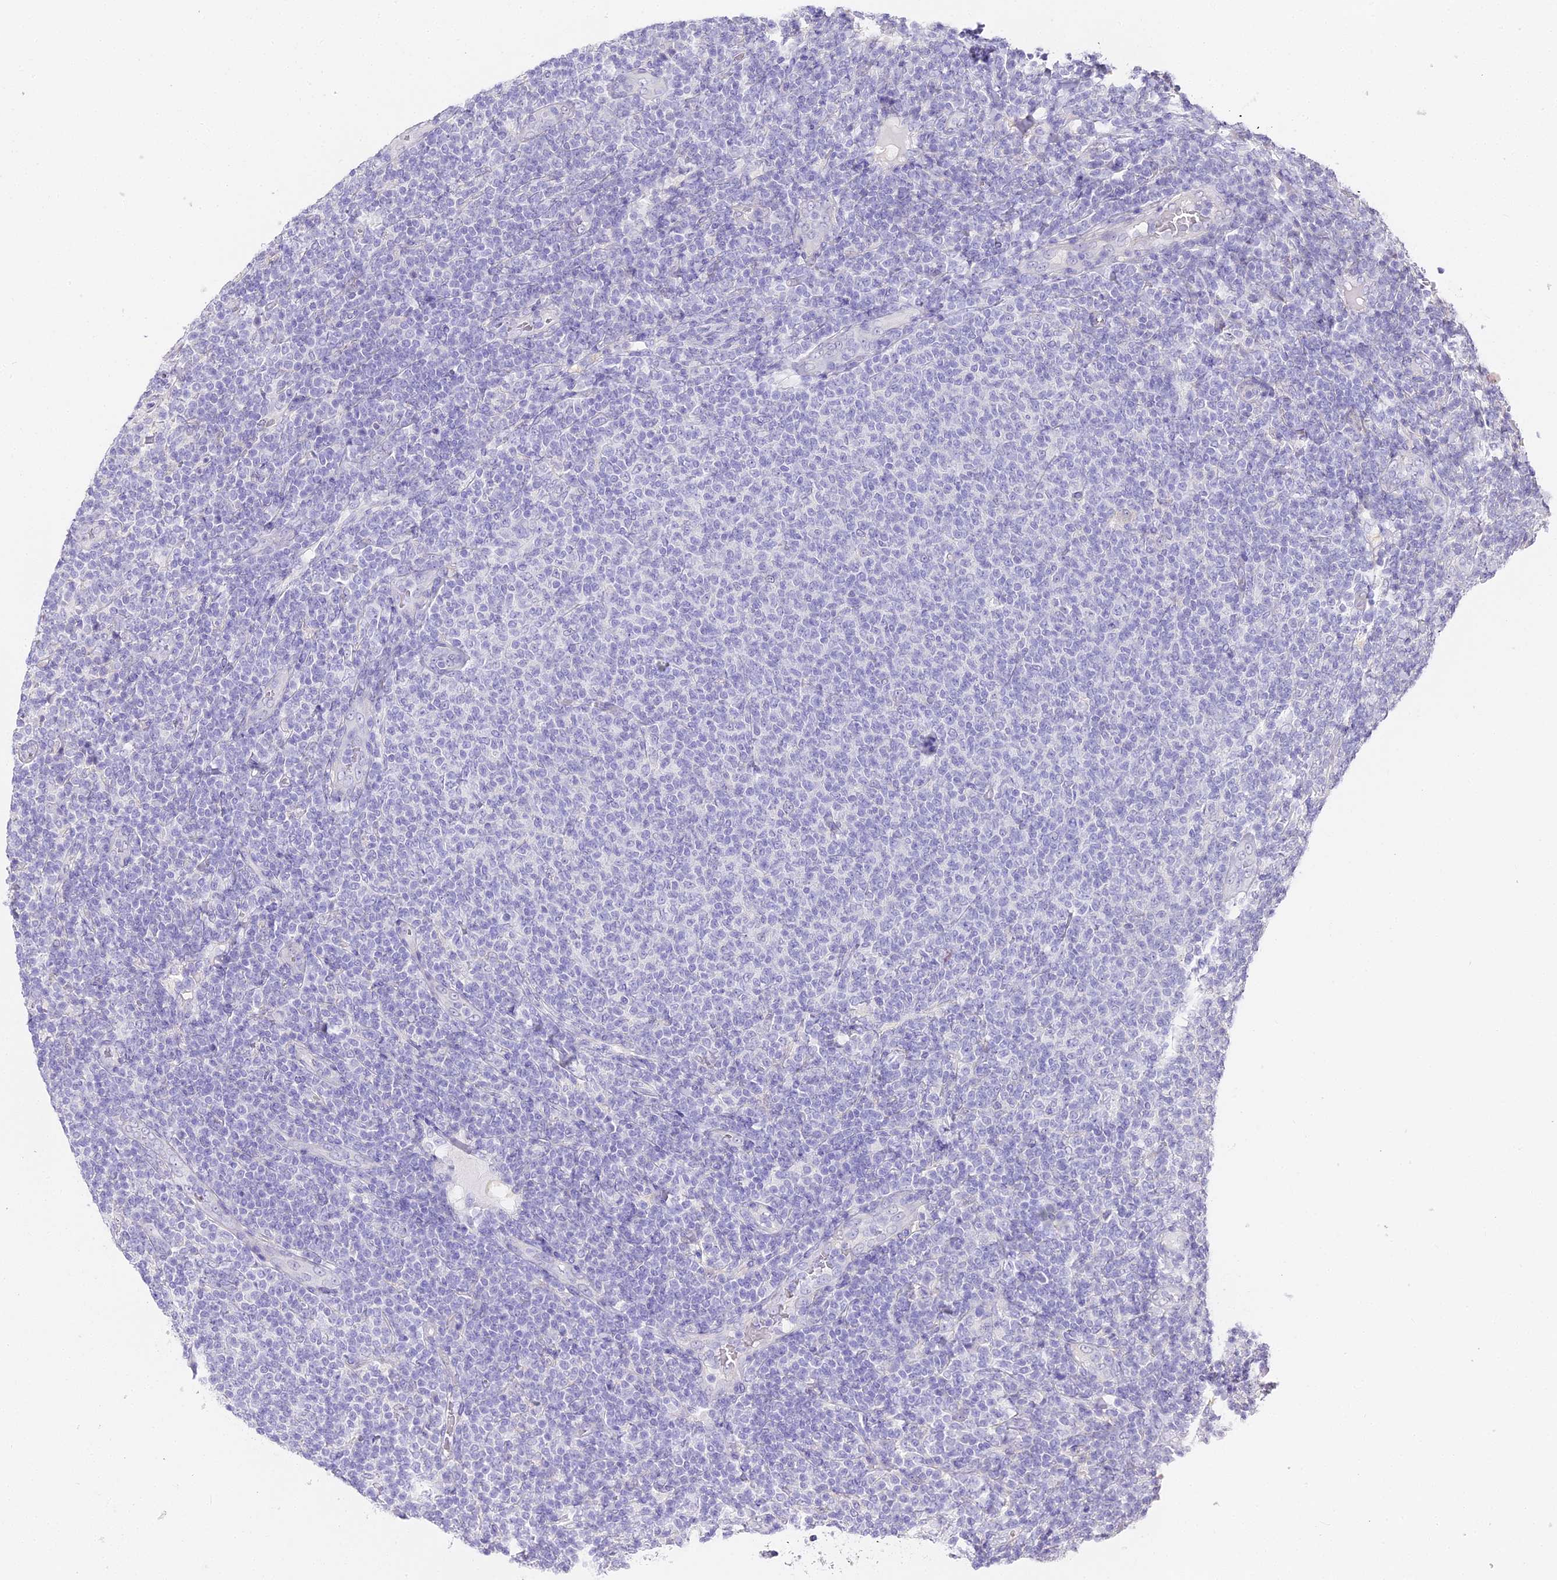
{"staining": {"intensity": "negative", "quantity": "none", "location": "none"}, "tissue": "lymphoma", "cell_type": "Tumor cells", "image_type": "cancer", "snomed": [{"axis": "morphology", "description": "Malignant lymphoma, non-Hodgkin's type, Low grade"}, {"axis": "topography", "description": "Lymph node"}], "caption": "IHC photomicrograph of neoplastic tissue: lymphoma stained with DAB (3,3'-diaminobenzidine) exhibits no significant protein positivity in tumor cells.", "gene": "ABHD14A-ACY1", "patient": {"sex": "male", "age": 66}}